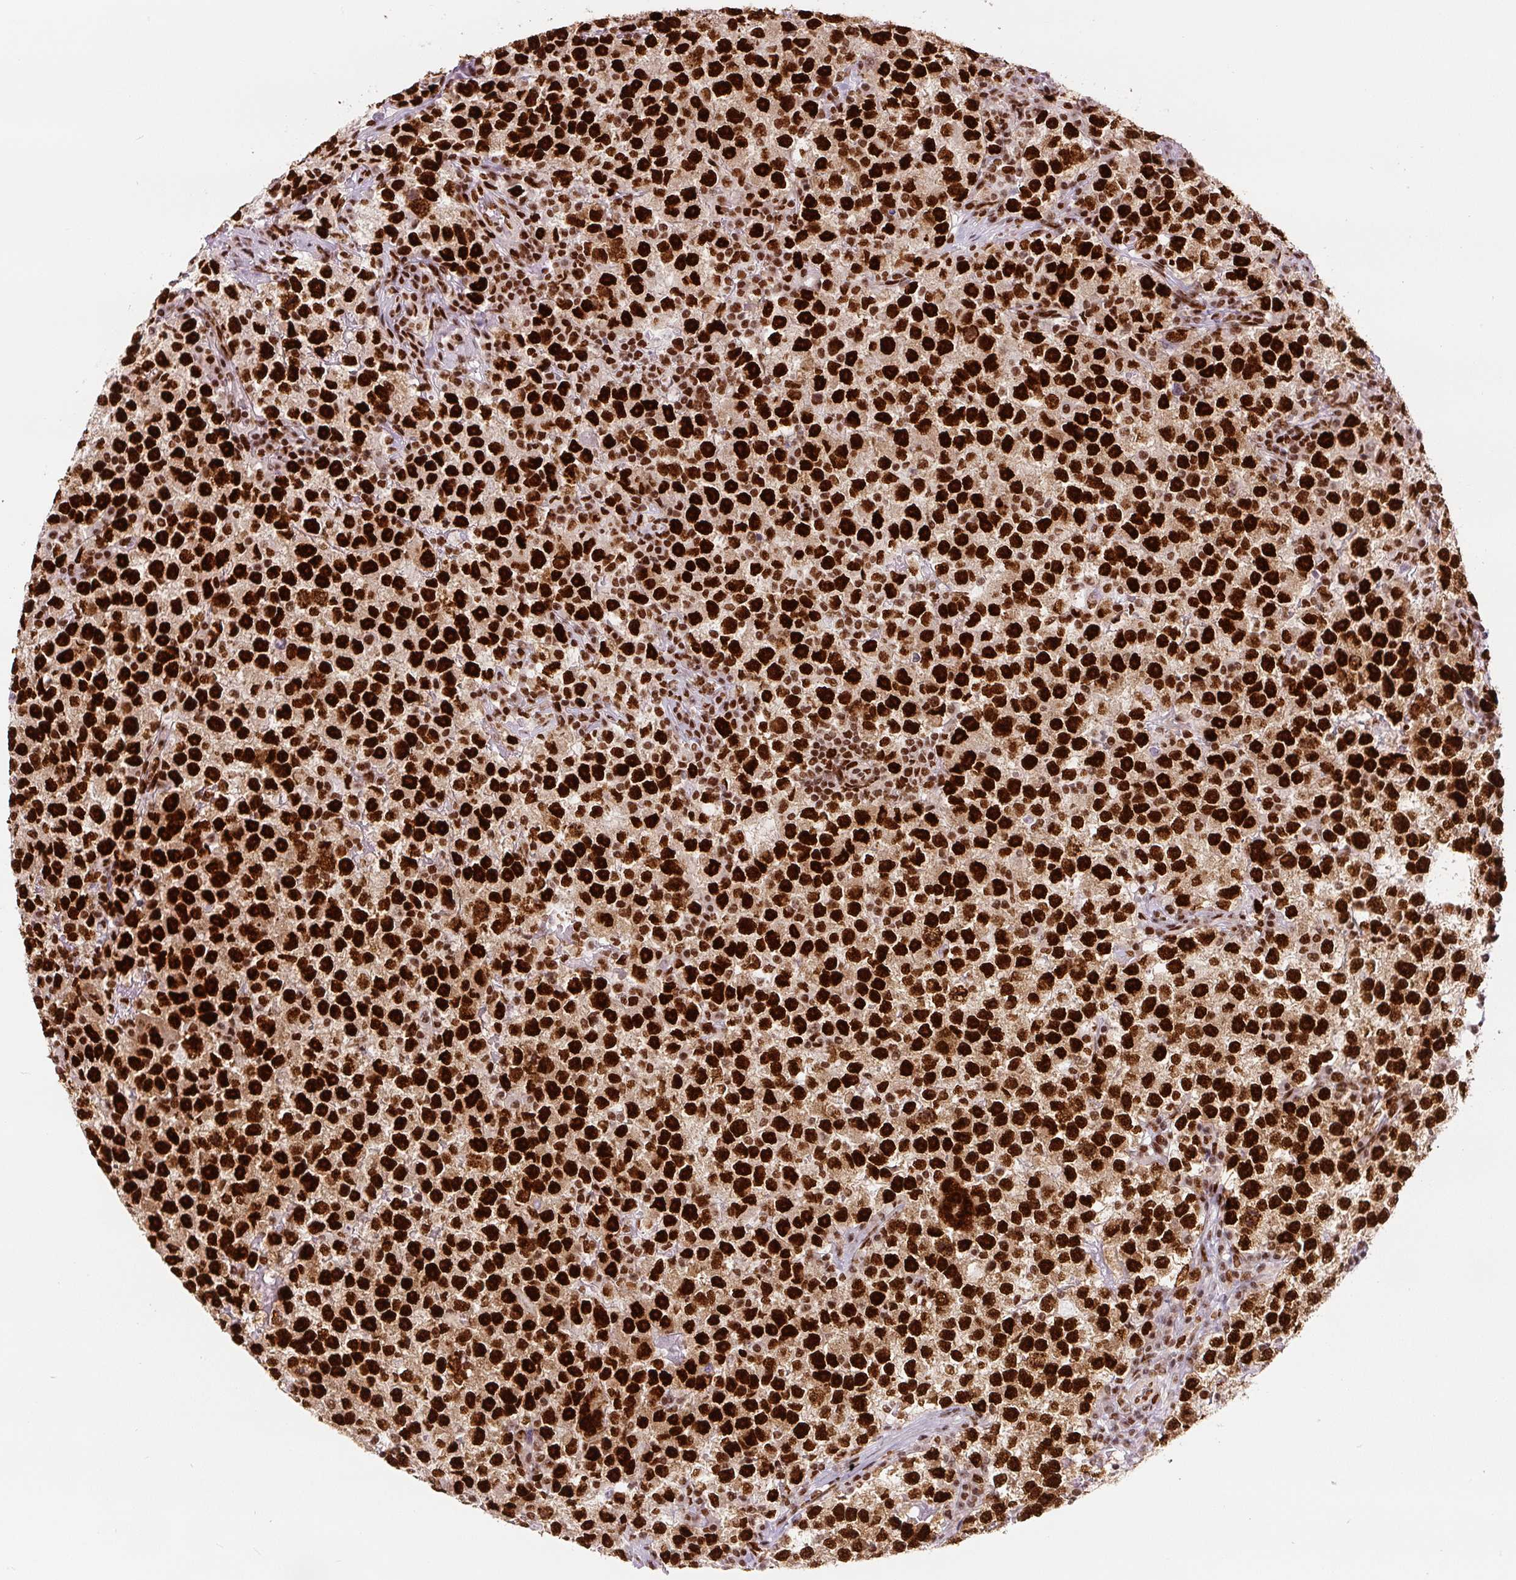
{"staining": {"intensity": "strong", "quantity": ">75%", "location": "nuclear"}, "tissue": "testis cancer", "cell_type": "Tumor cells", "image_type": "cancer", "snomed": [{"axis": "morphology", "description": "Seminoma, NOS"}, {"axis": "topography", "description": "Testis"}], "caption": "Approximately >75% of tumor cells in human testis seminoma reveal strong nuclear protein expression as visualized by brown immunohistochemical staining.", "gene": "FUS", "patient": {"sex": "male", "age": 22}}